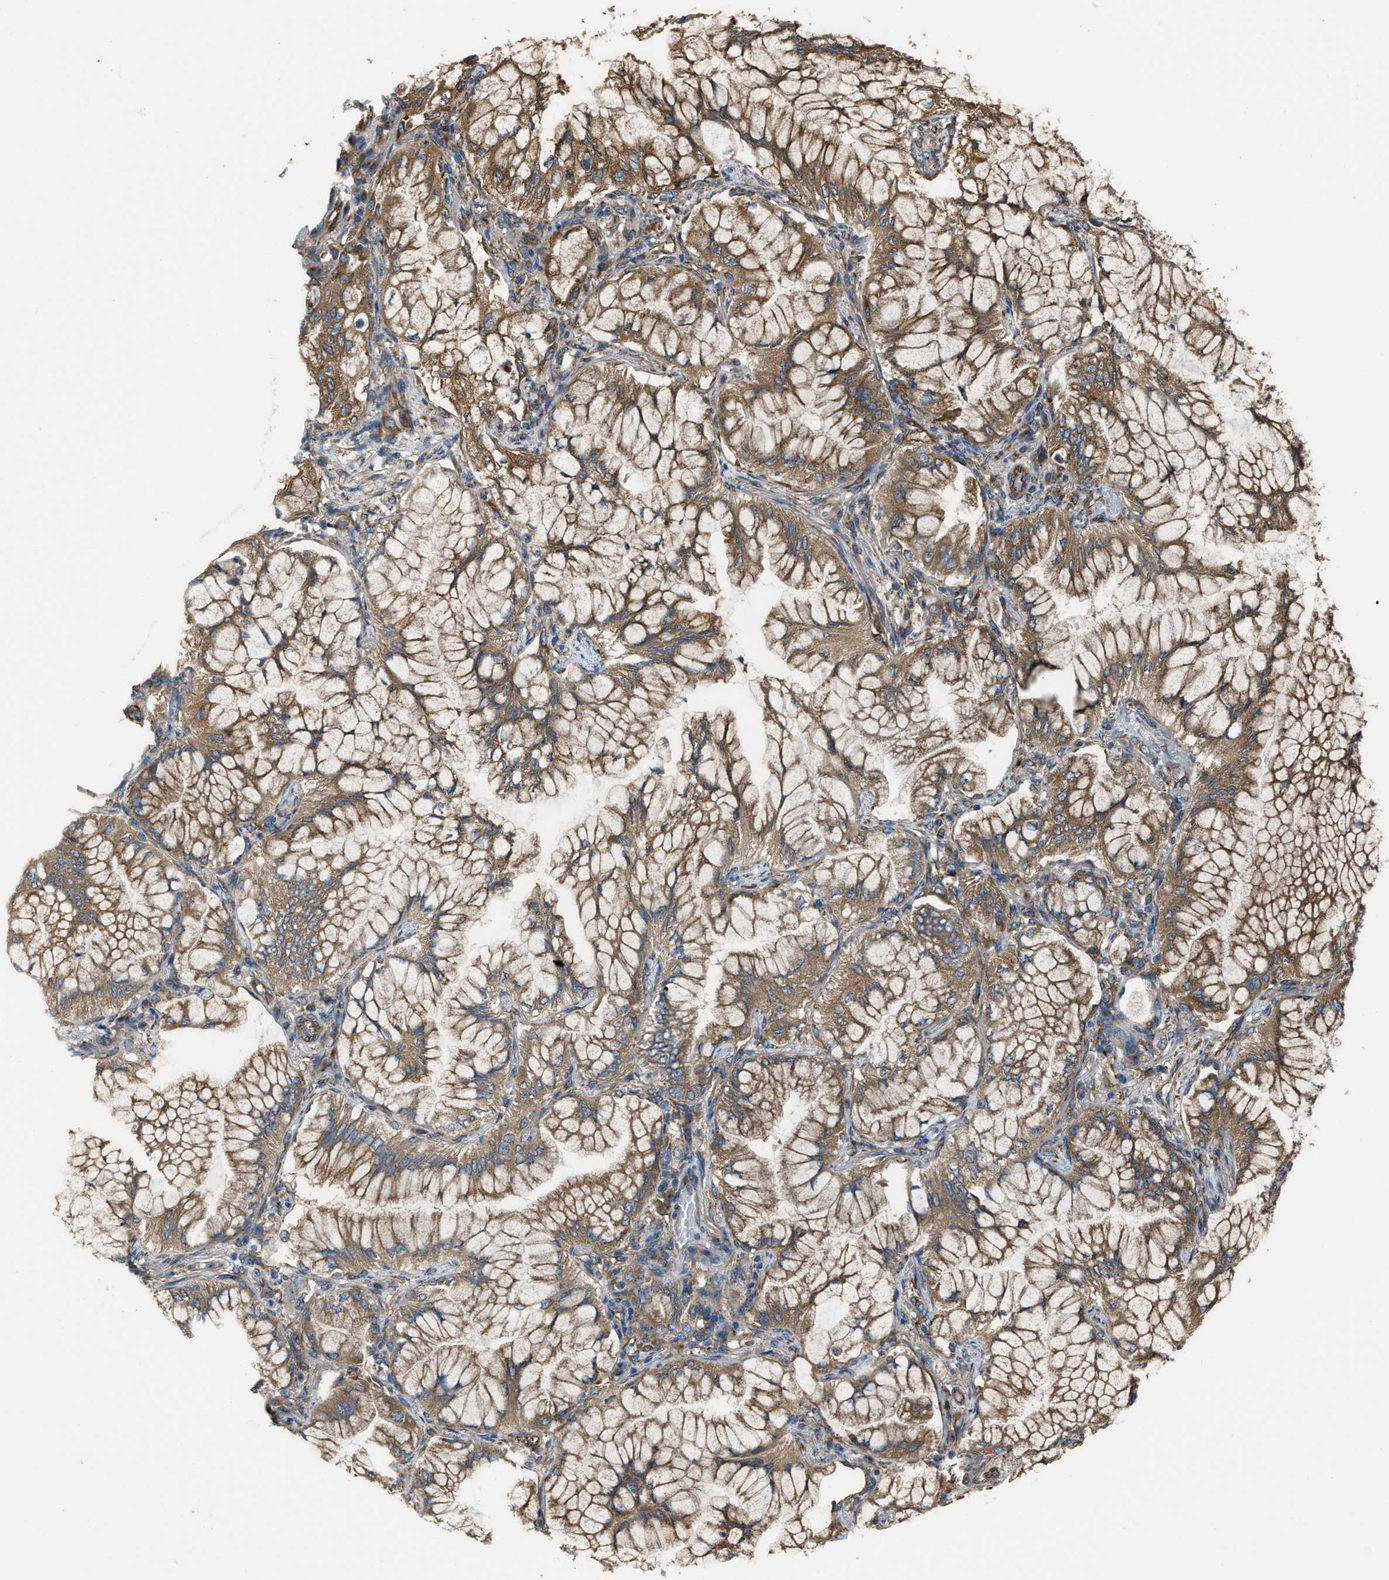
{"staining": {"intensity": "moderate", "quantity": ">75%", "location": "cytoplasmic/membranous"}, "tissue": "lung cancer", "cell_type": "Tumor cells", "image_type": "cancer", "snomed": [{"axis": "morphology", "description": "Adenocarcinoma, NOS"}, {"axis": "topography", "description": "Lung"}], "caption": "Protein expression analysis of human adenocarcinoma (lung) reveals moderate cytoplasmic/membranous expression in approximately >75% of tumor cells. The staining is performed using DAB (3,3'-diaminobenzidine) brown chromogen to label protein expression. The nuclei are counter-stained blue using hematoxylin.", "gene": "TRPC1", "patient": {"sex": "female", "age": 70}}